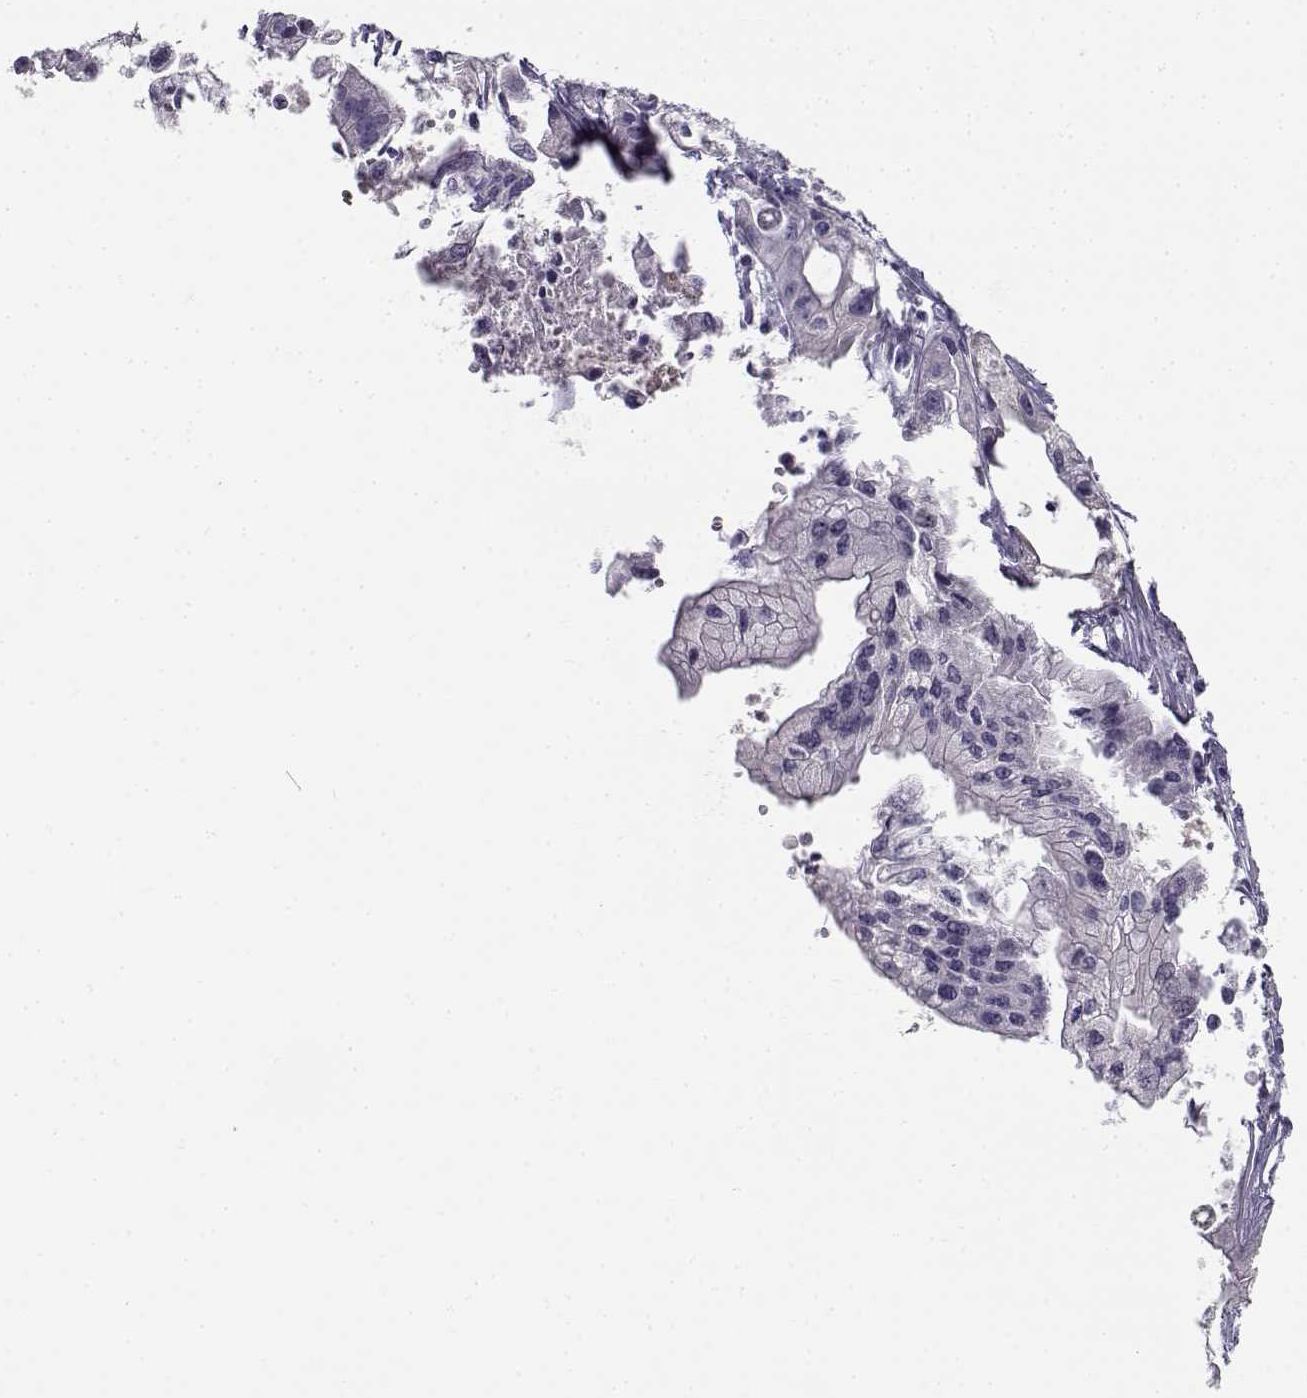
{"staining": {"intensity": "negative", "quantity": "none", "location": "none"}, "tissue": "pancreatic cancer", "cell_type": "Tumor cells", "image_type": "cancer", "snomed": [{"axis": "morphology", "description": "Adenocarcinoma, NOS"}, {"axis": "topography", "description": "Pancreas"}], "caption": "Pancreatic adenocarcinoma was stained to show a protein in brown. There is no significant positivity in tumor cells.", "gene": "CREB3L3", "patient": {"sex": "male", "age": 70}}